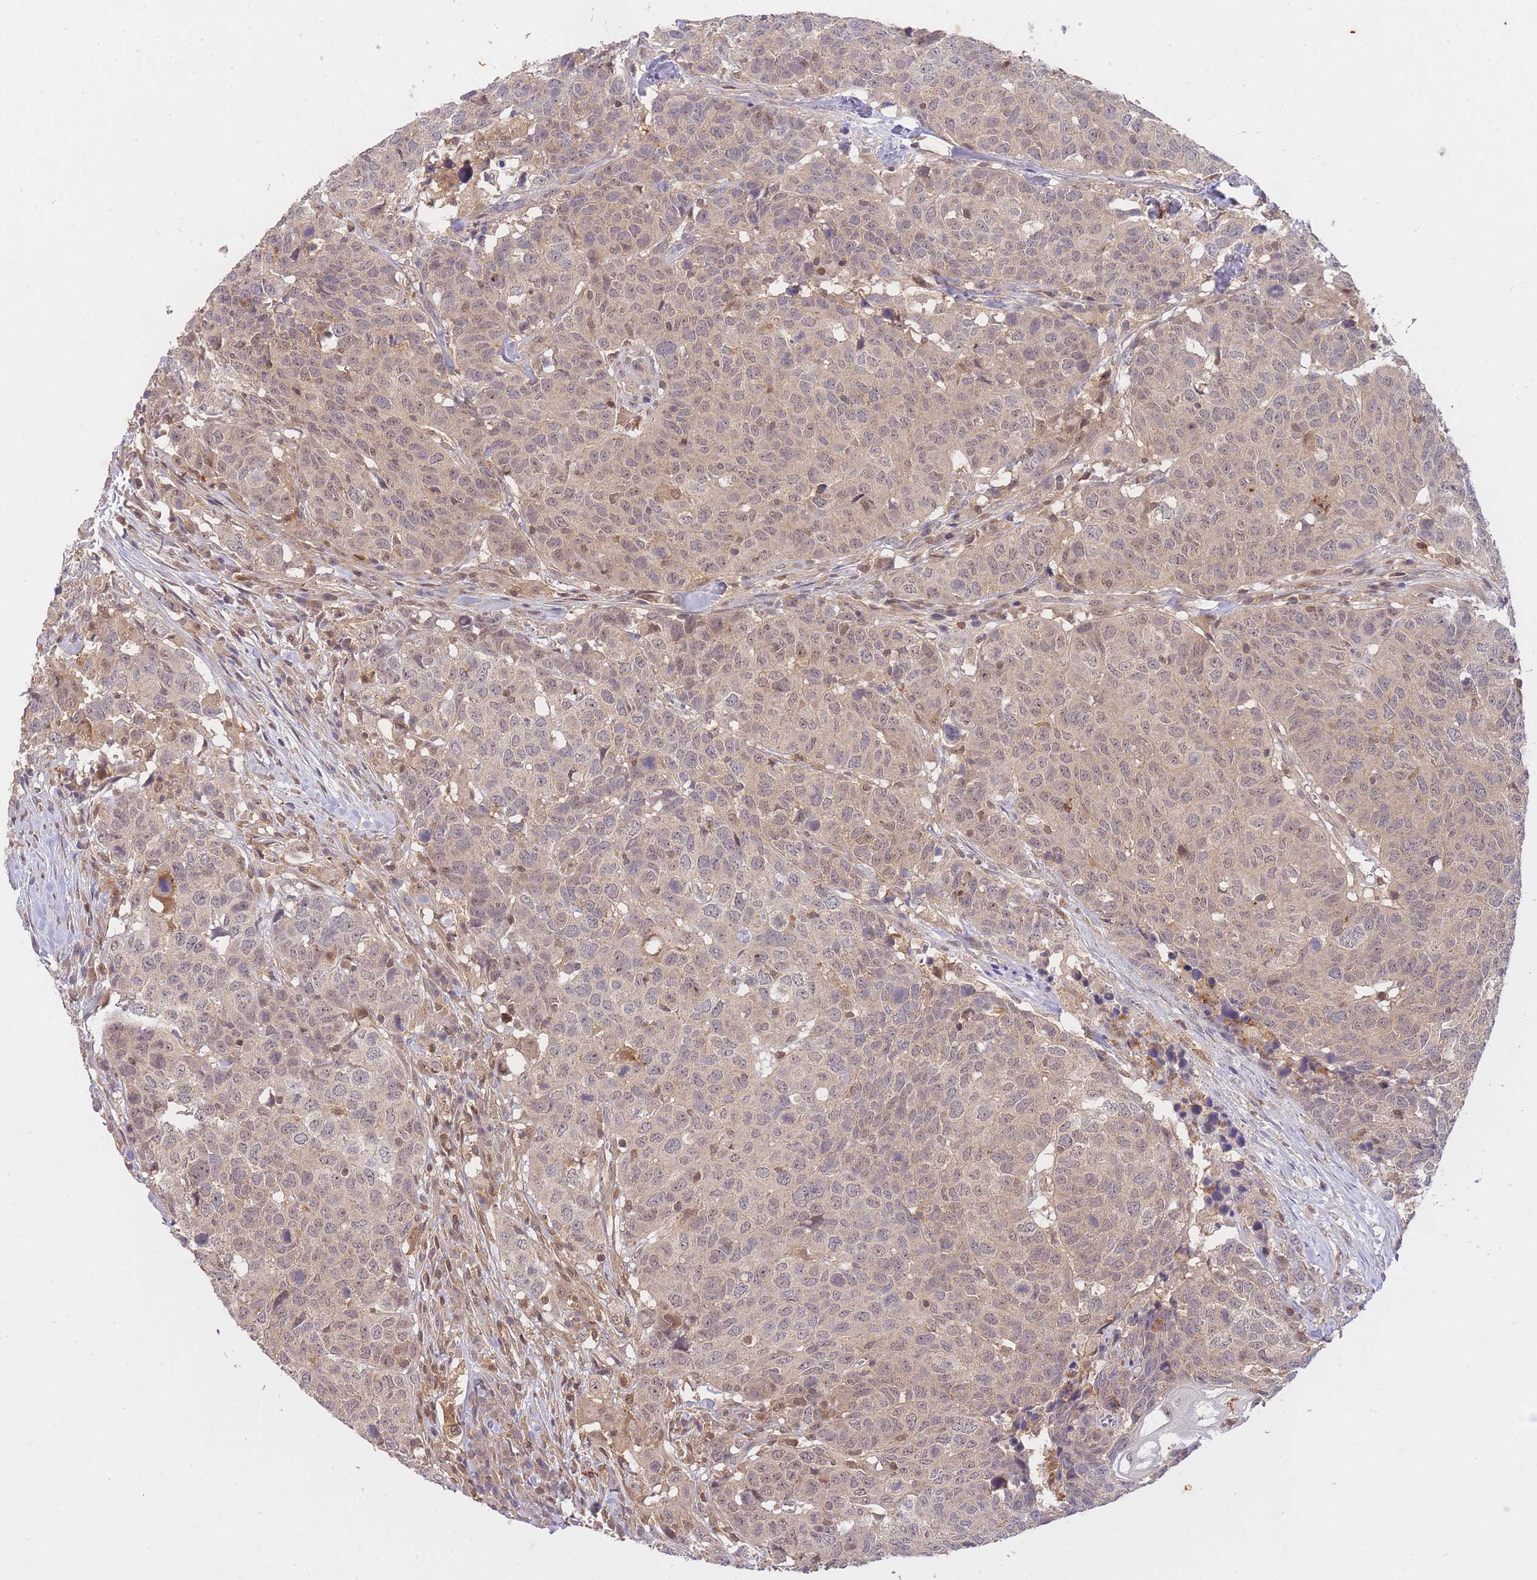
{"staining": {"intensity": "weak", "quantity": "25%-75%", "location": "nuclear"}, "tissue": "head and neck cancer", "cell_type": "Tumor cells", "image_type": "cancer", "snomed": [{"axis": "morphology", "description": "Normal tissue, NOS"}, {"axis": "morphology", "description": "Squamous cell carcinoma, NOS"}, {"axis": "topography", "description": "Skeletal muscle"}, {"axis": "topography", "description": "Vascular tissue"}, {"axis": "topography", "description": "Peripheral nerve tissue"}, {"axis": "topography", "description": "Head-Neck"}], "caption": "A photomicrograph showing weak nuclear staining in about 25%-75% of tumor cells in head and neck cancer (squamous cell carcinoma), as visualized by brown immunohistochemical staining.", "gene": "ST8SIA4", "patient": {"sex": "male", "age": 66}}